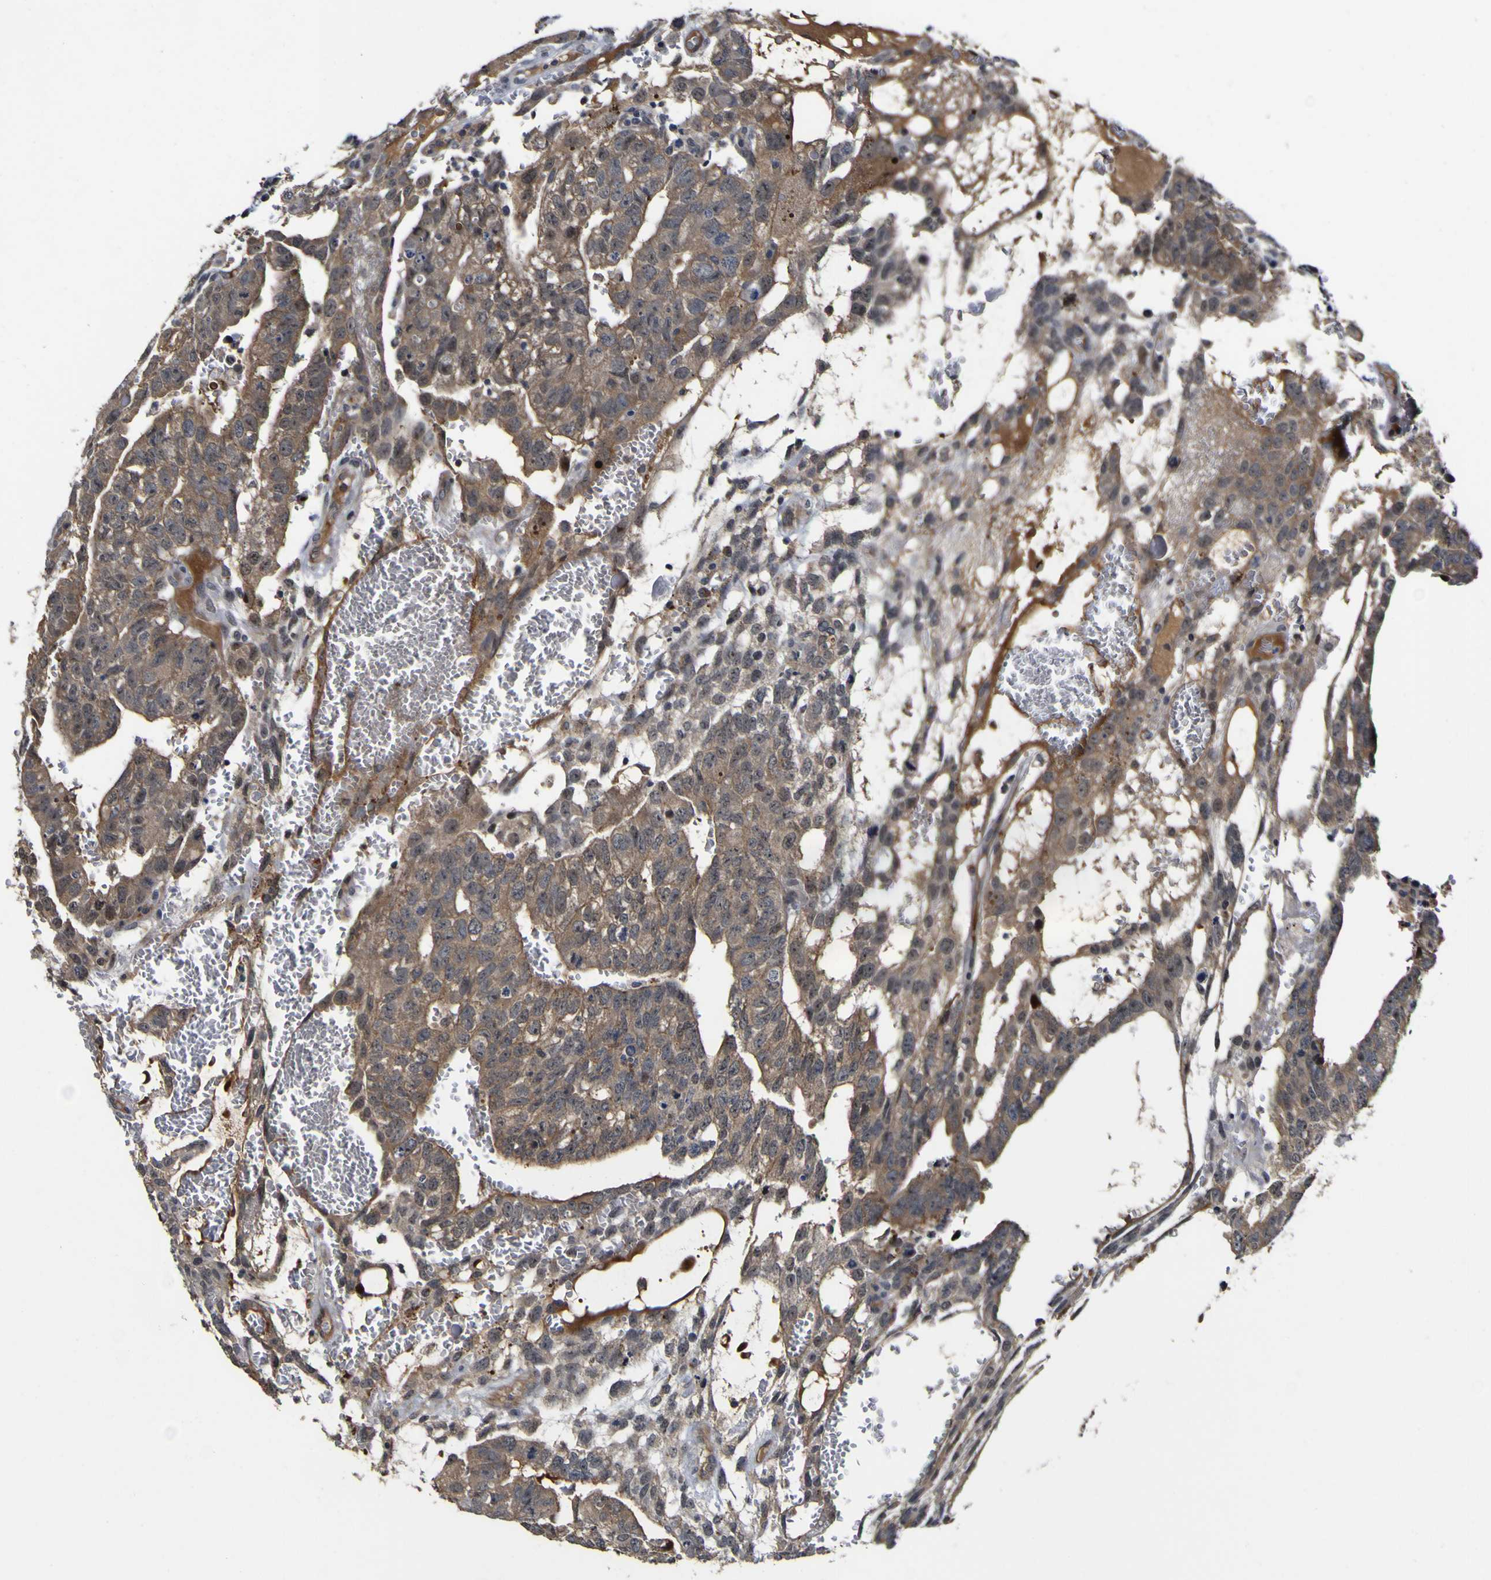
{"staining": {"intensity": "moderate", "quantity": ">75%", "location": "cytoplasmic/membranous"}, "tissue": "testis cancer", "cell_type": "Tumor cells", "image_type": "cancer", "snomed": [{"axis": "morphology", "description": "Seminoma, NOS"}, {"axis": "morphology", "description": "Carcinoma, Embryonal, NOS"}, {"axis": "topography", "description": "Testis"}], "caption": "Human testis cancer (seminoma) stained with a brown dye reveals moderate cytoplasmic/membranous positive positivity in about >75% of tumor cells.", "gene": "CCL2", "patient": {"sex": "male", "age": 52}}